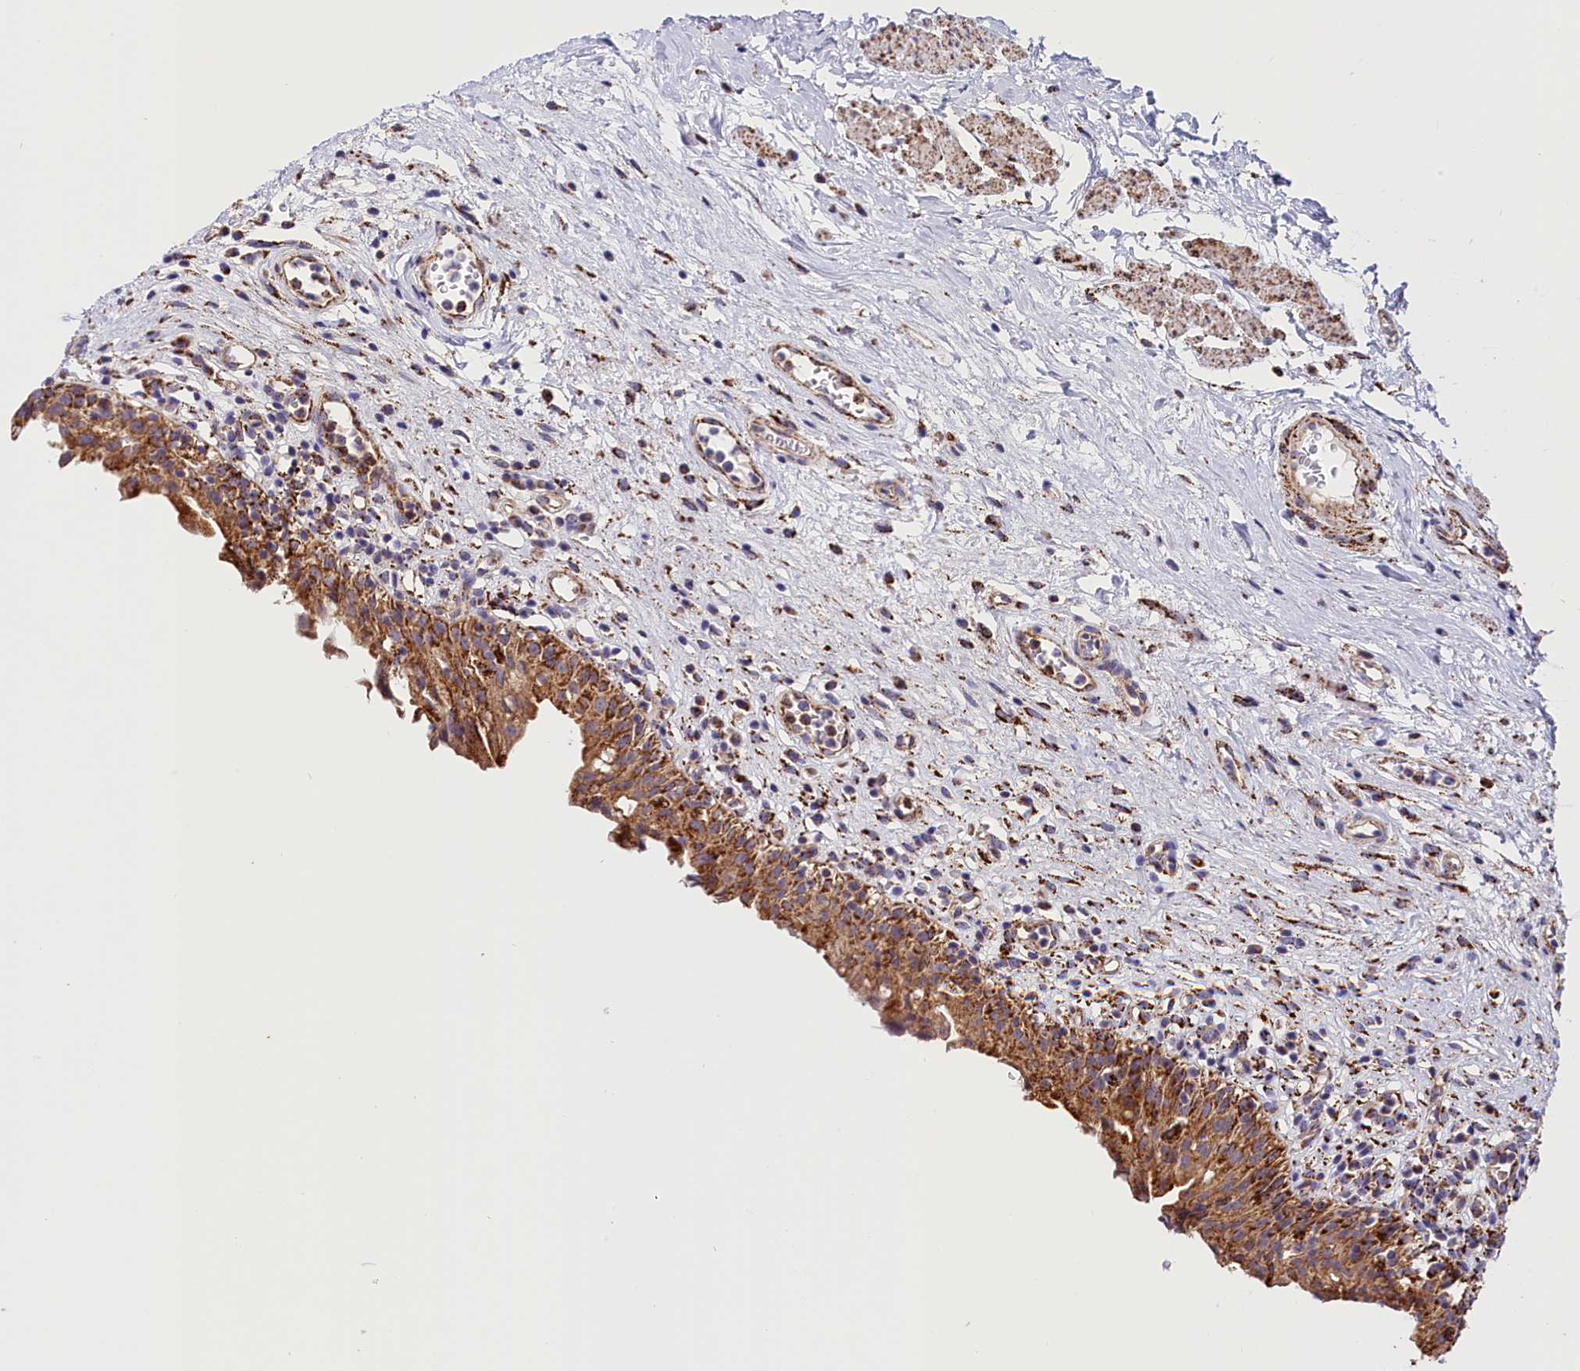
{"staining": {"intensity": "strong", "quantity": ">75%", "location": "cytoplasmic/membranous"}, "tissue": "urinary bladder", "cell_type": "Urothelial cells", "image_type": "normal", "snomed": [{"axis": "morphology", "description": "Normal tissue, NOS"}, {"axis": "morphology", "description": "Inflammation, NOS"}, {"axis": "topography", "description": "Urinary bladder"}], "caption": "This histopathology image shows normal urinary bladder stained with immunohistochemistry to label a protein in brown. The cytoplasmic/membranous of urothelial cells show strong positivity for the protein. Nuclei are counter-stained blue.", "gene": "AKTIP", "patient": {"sex": "male", "age": 63}}